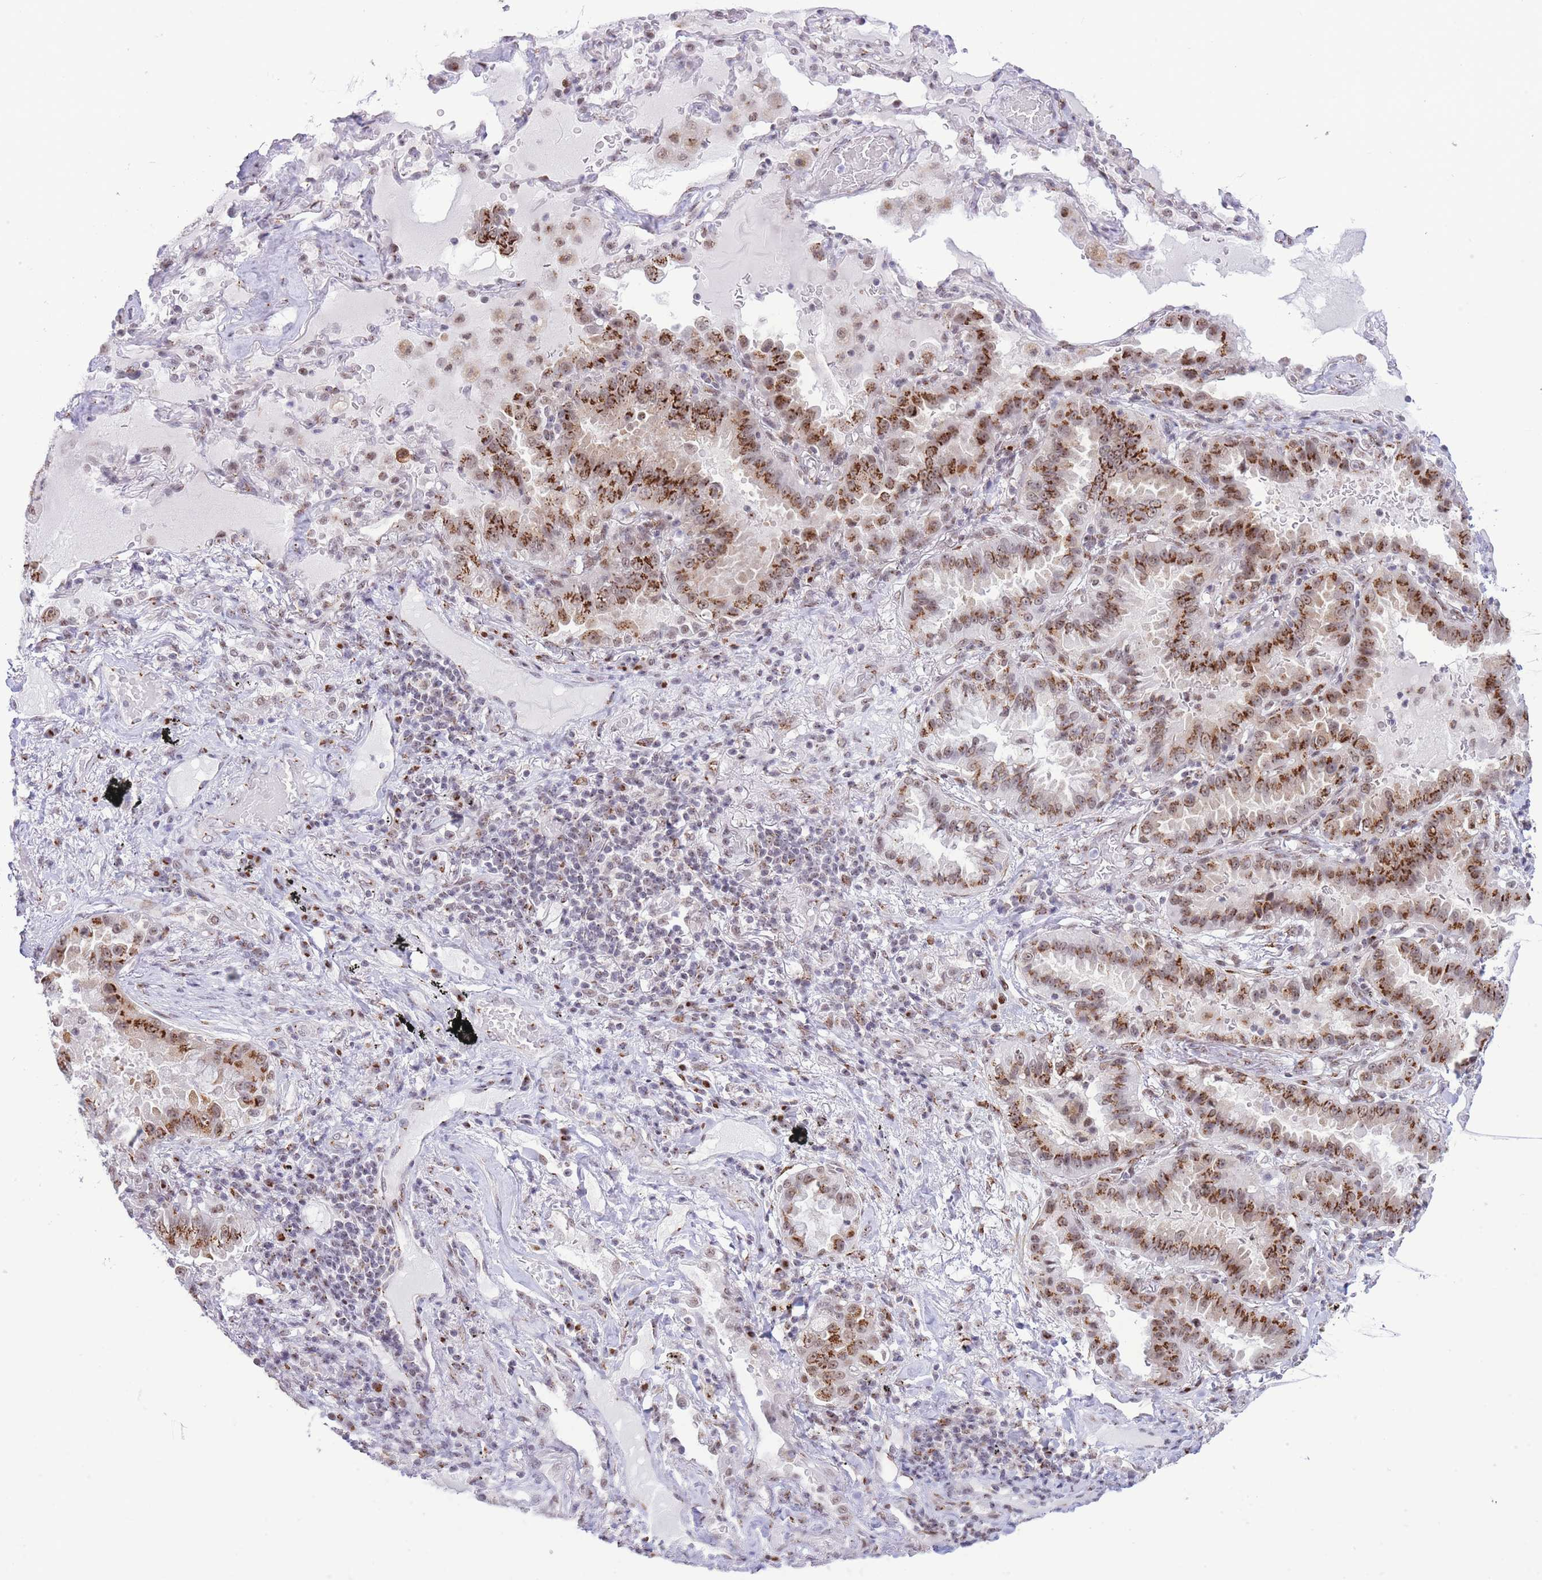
{"staining": {"intensity": "strong", "quantity": ">75%", "location": "cytoplasmic/membranous,nuclear"}, "tissue": "lung cancer", "cell_type": "Tumor cells", "image_type": "cancer", "snomed": [{"axis": "morphology", "description": "Squamous cell carcinoma, NOS"}, {"axis": "topography", "description": "Lung"}], "caption": "Protein analysis of squamous cell carcinoma (lung) tissue reveals strong cytoplasmic/membranous and nuclear positivity in approximately >75% of tumor cells. (brown staining indicates protein expression, while blue staining denotes nuclei).", "gene": "INO80C", "patient": {"sex": "male", "age": 74}}